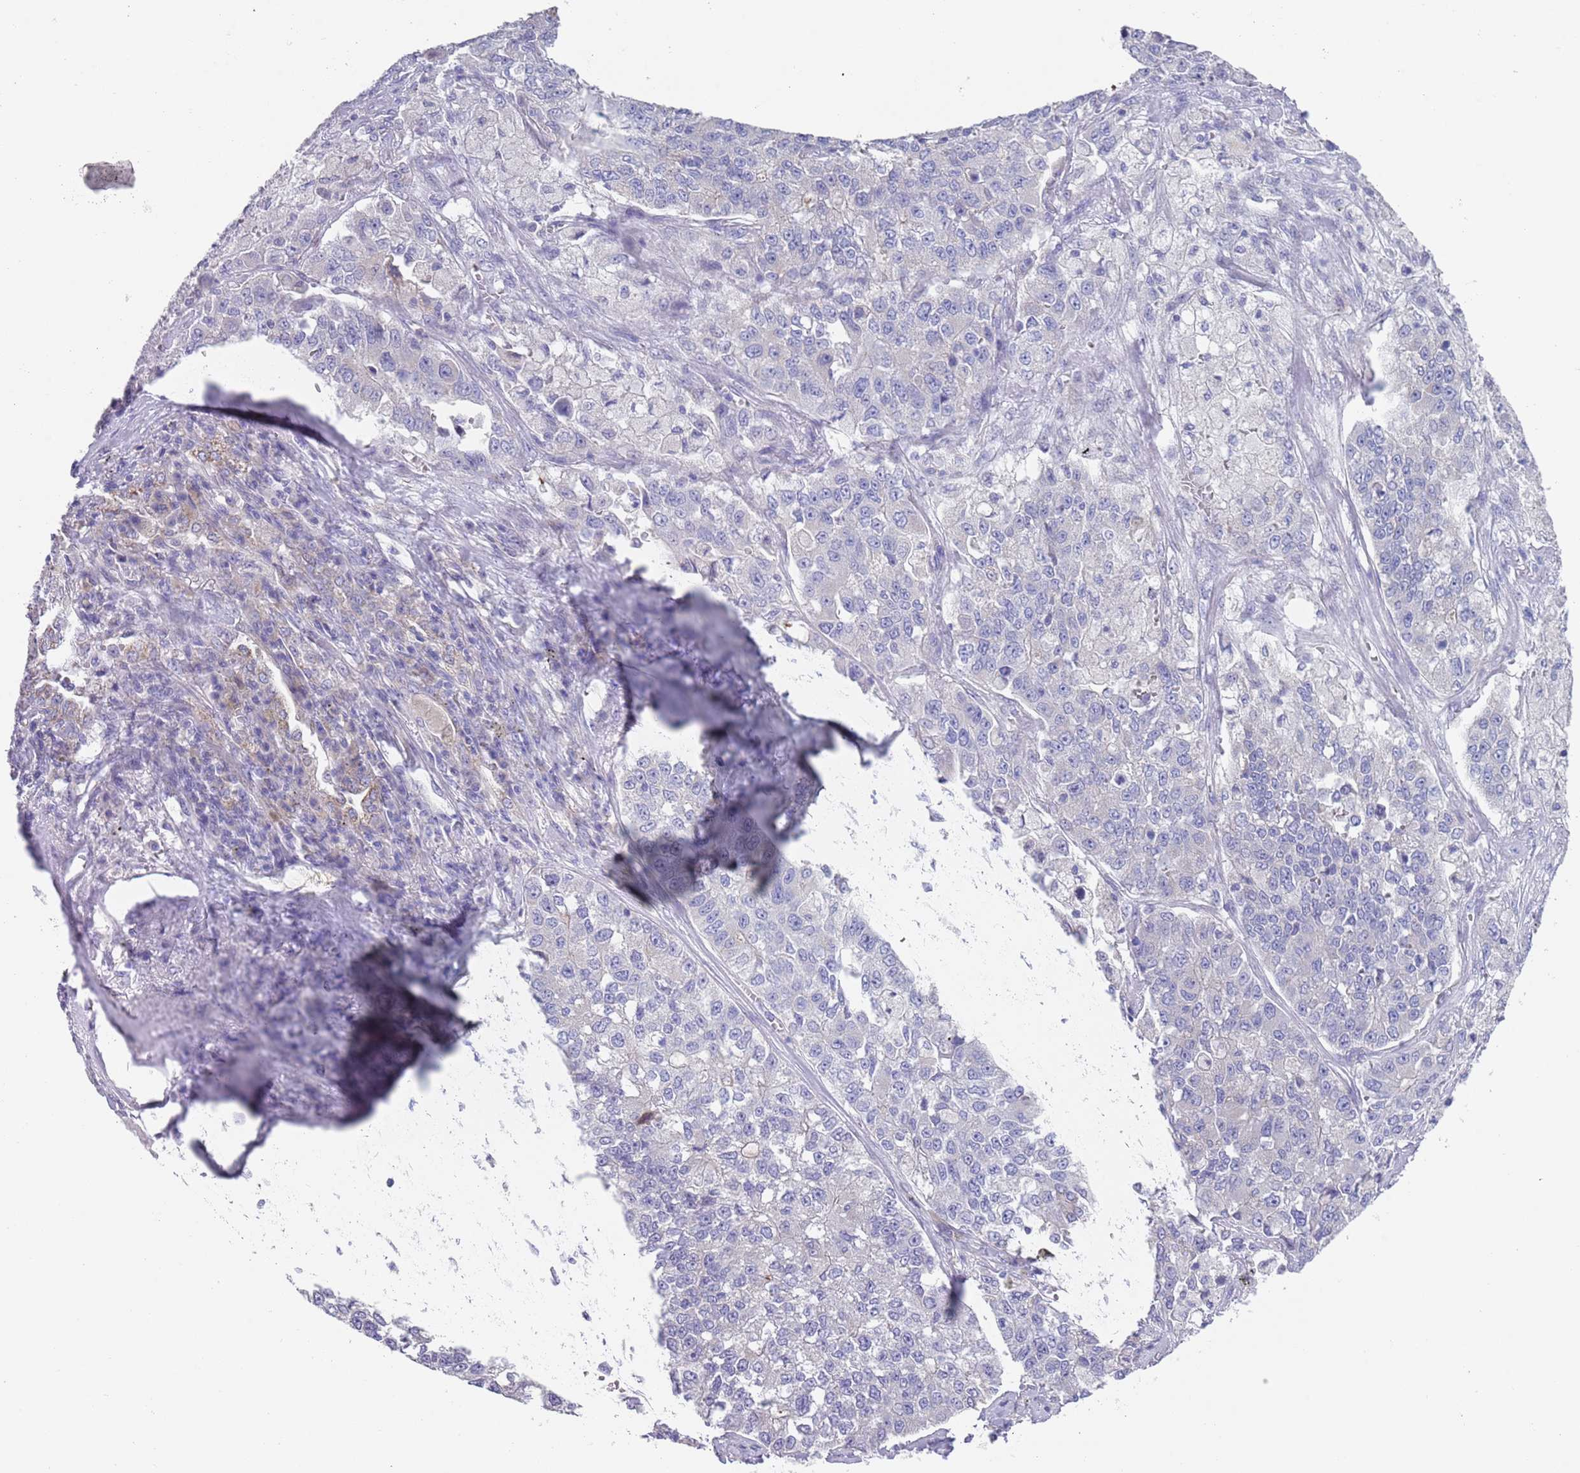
{"staining": {"intensity": "negative", "quantity": "none", "location": "none"}, "tissue": "lung cancer", "cell_type": "Tumor cells", "image_type": "cancer", "snomed": [{"axis": "morphology", "description": "Adenocarcinoma, NOS"}, {"axis": "topography", "description": "Lung"}], "caption": "Protein analysis of lung cancer shows no significant positivity in tumor cells.", "gene": "SPIRE2", "patient": {"sex": "male", "age": 49}}